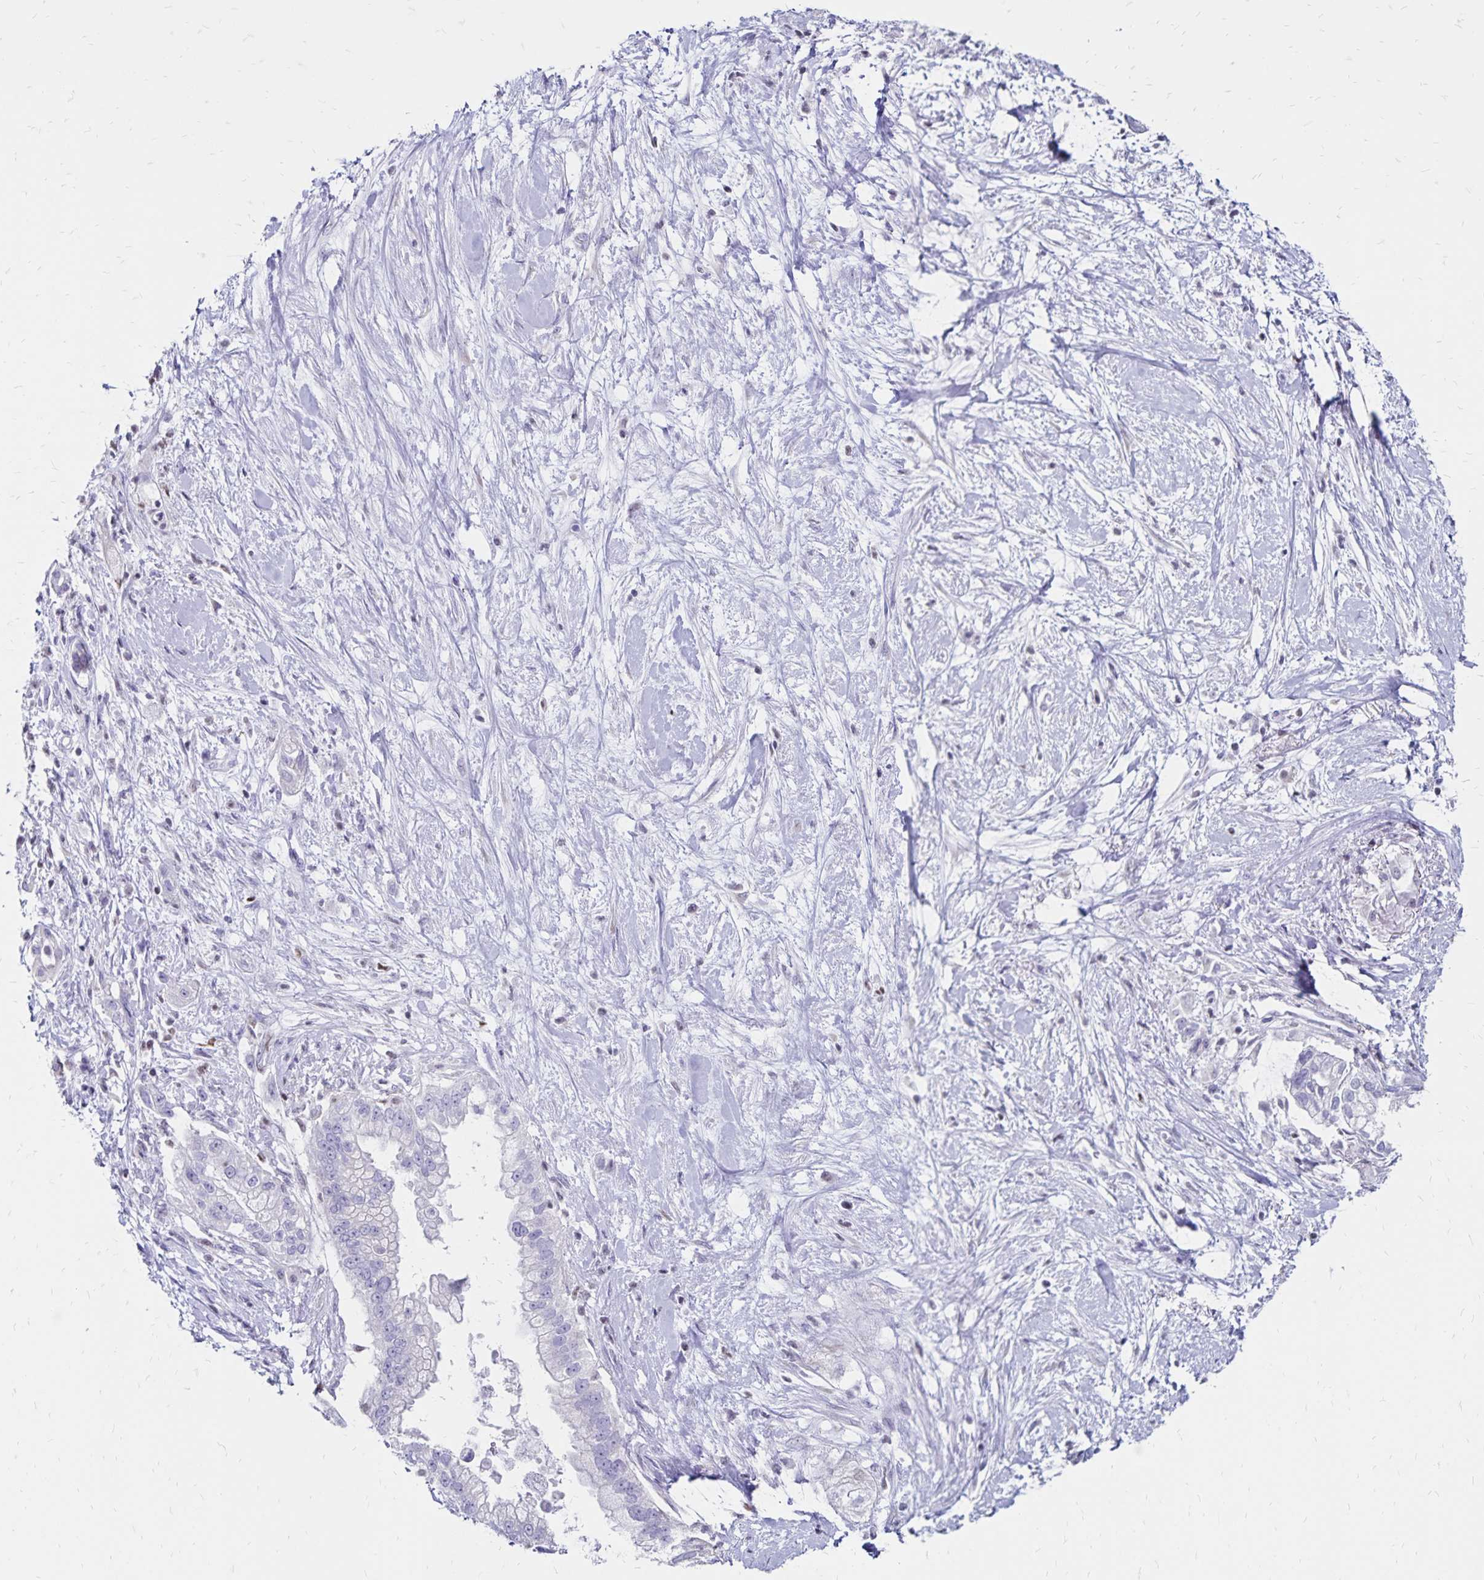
{"staining": {"intensity": "negative", "quantity": "none", "location": "none"}, "tissue": "pancreatic cancer", "cell_type": "Tumor cells", "image_type": "cancer", "snomed": [{"axis": "morphology", "description": "Adenocarcinoma, NOS"}, {"axis": "topography", "description": "Pancreas"}], "caption": "Immunohistochemical staining of adenocarcinoma (pancreatic) demonstrates no significant staining in tumor cells.", "gene": "IKZF1", "patient": {"sex": "male", "age": 70}}